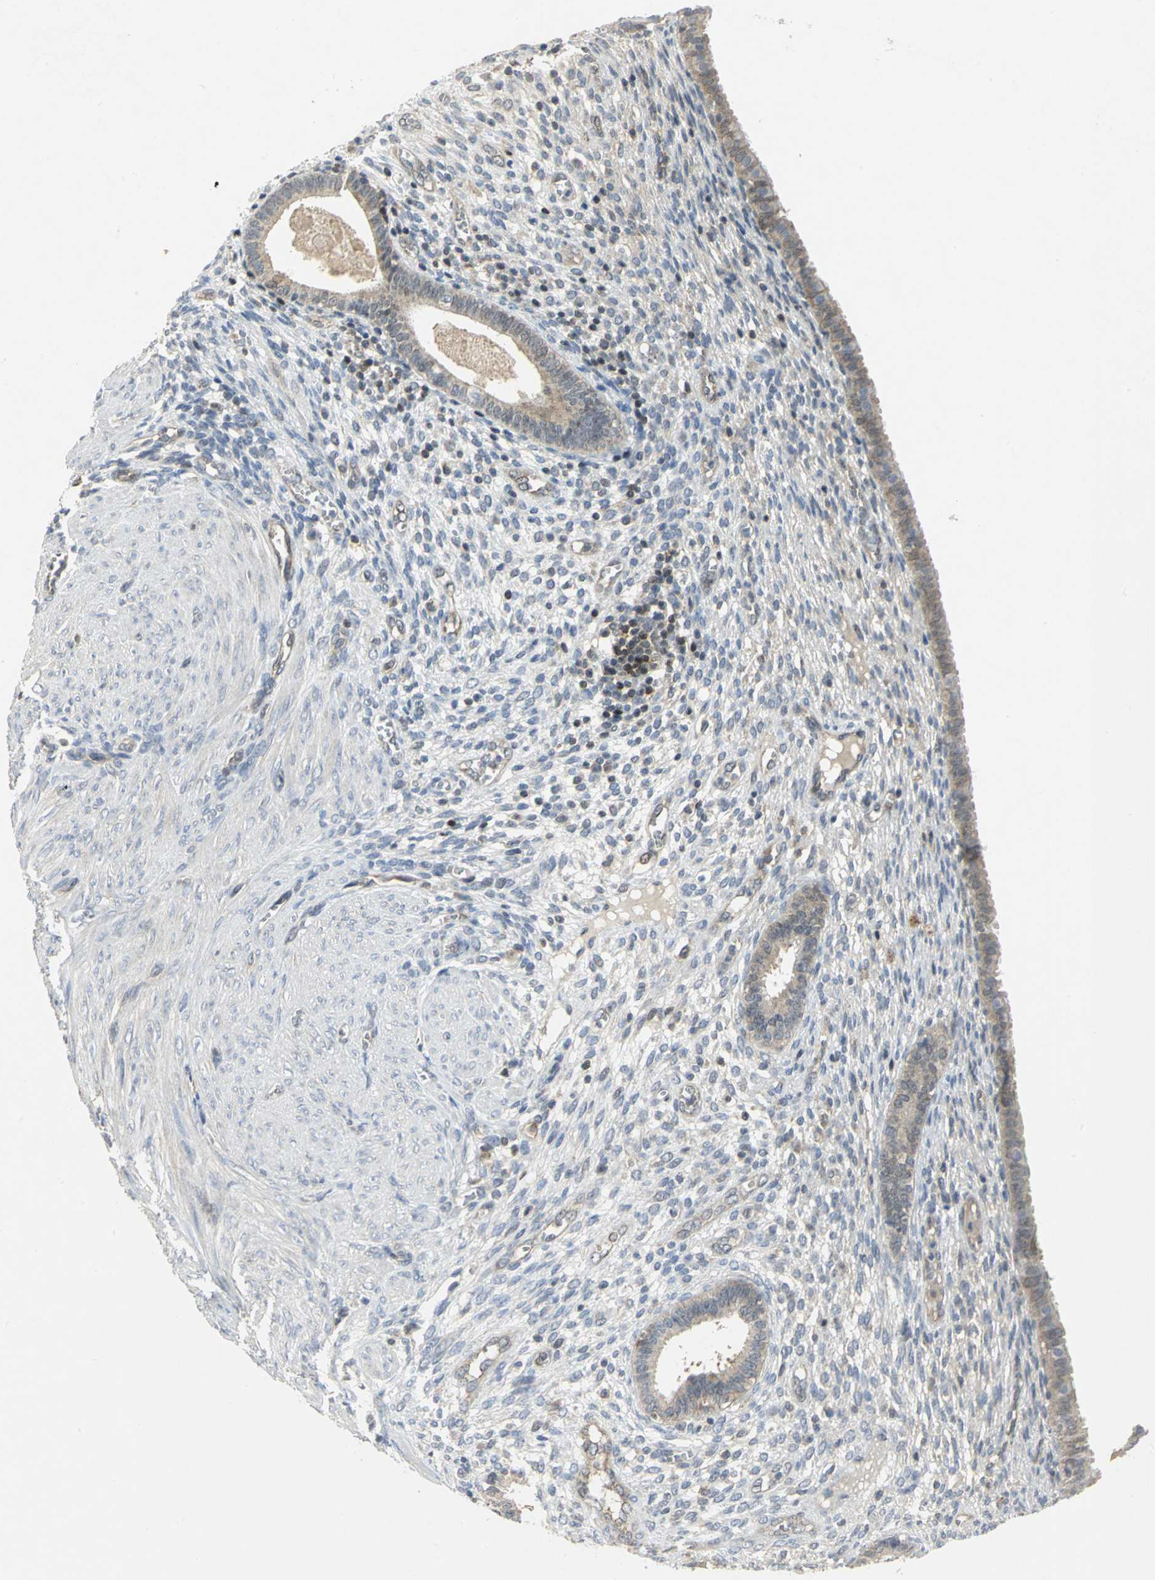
{"staining": {"intensity": "negative", "quantity": "none", "location": "none"}, "tissue": "endometrium", "cell_type": "Cells in endometrial stroma", "image_type": "normal", "snomed": [{"axis": "morphology", "description": "Normal tissue, NOS"}, {"axis": "topography", "description": "Endometrium"}], "caption": "Human endometrium stained for a protein using IHC exhibits no expression in cells in endometrial stroma.", "gene": "PPIA", "patient": {"sex": "female", "age": 72}}